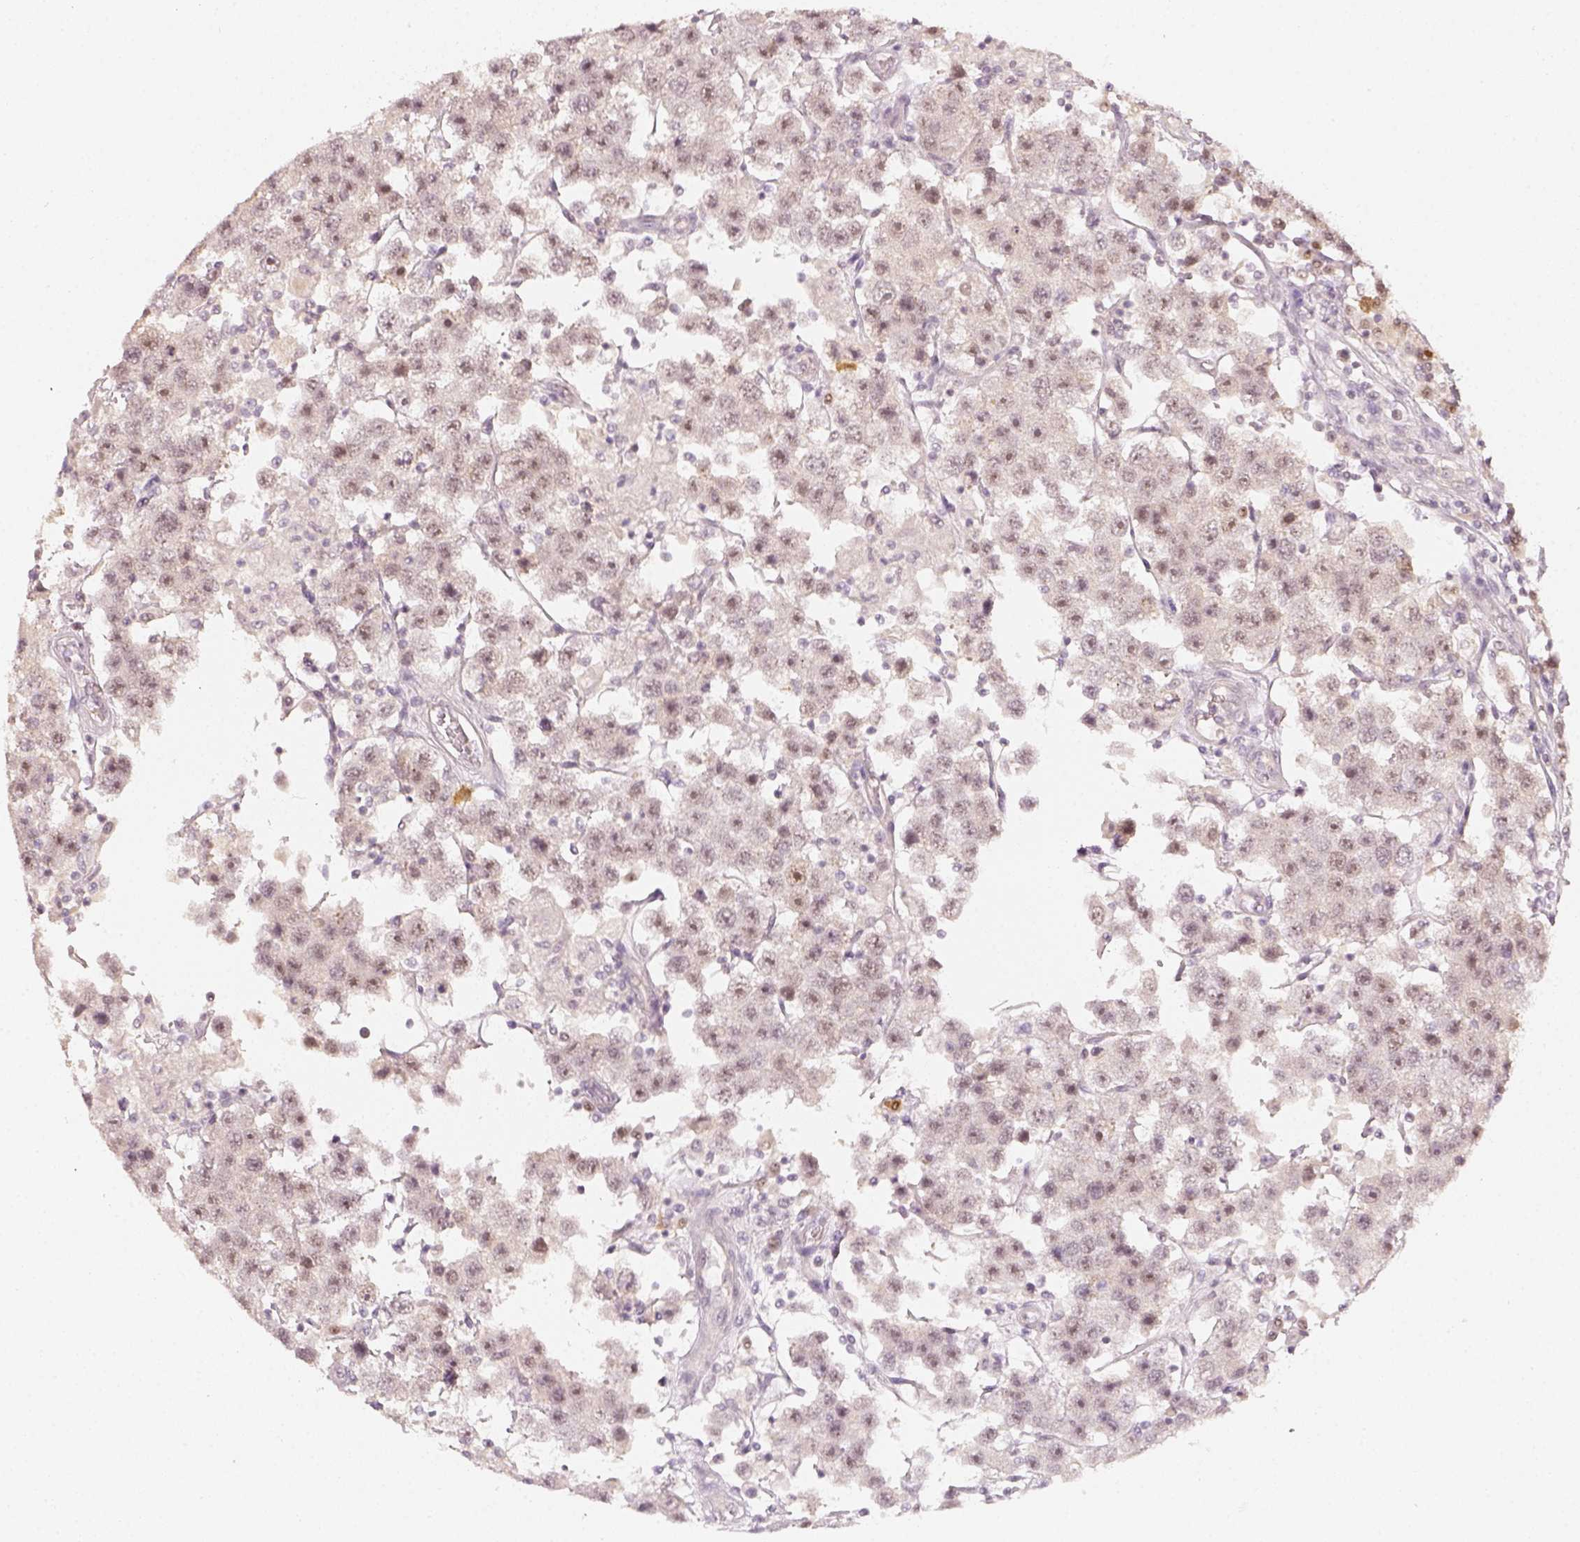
{"staining": {"intensity": "weak", "quantity": "25%-75%", "location": "nuclear"}, "tissue": "testis cancer", "cell_type": "Tumor cells", "image_type": "cancer", "snomed": [{"axis": "morphology", "description": "Seminoma, NOS"}, {"axis": "topography", "description": "Testis"}], "caption": "A histopathology image of testis cancer (seminoma) stained for a protein shows weak nuclear brown staining in tumor cells.", "gene": "EAF2", "patient": {"sex": "male", "age": 45}}